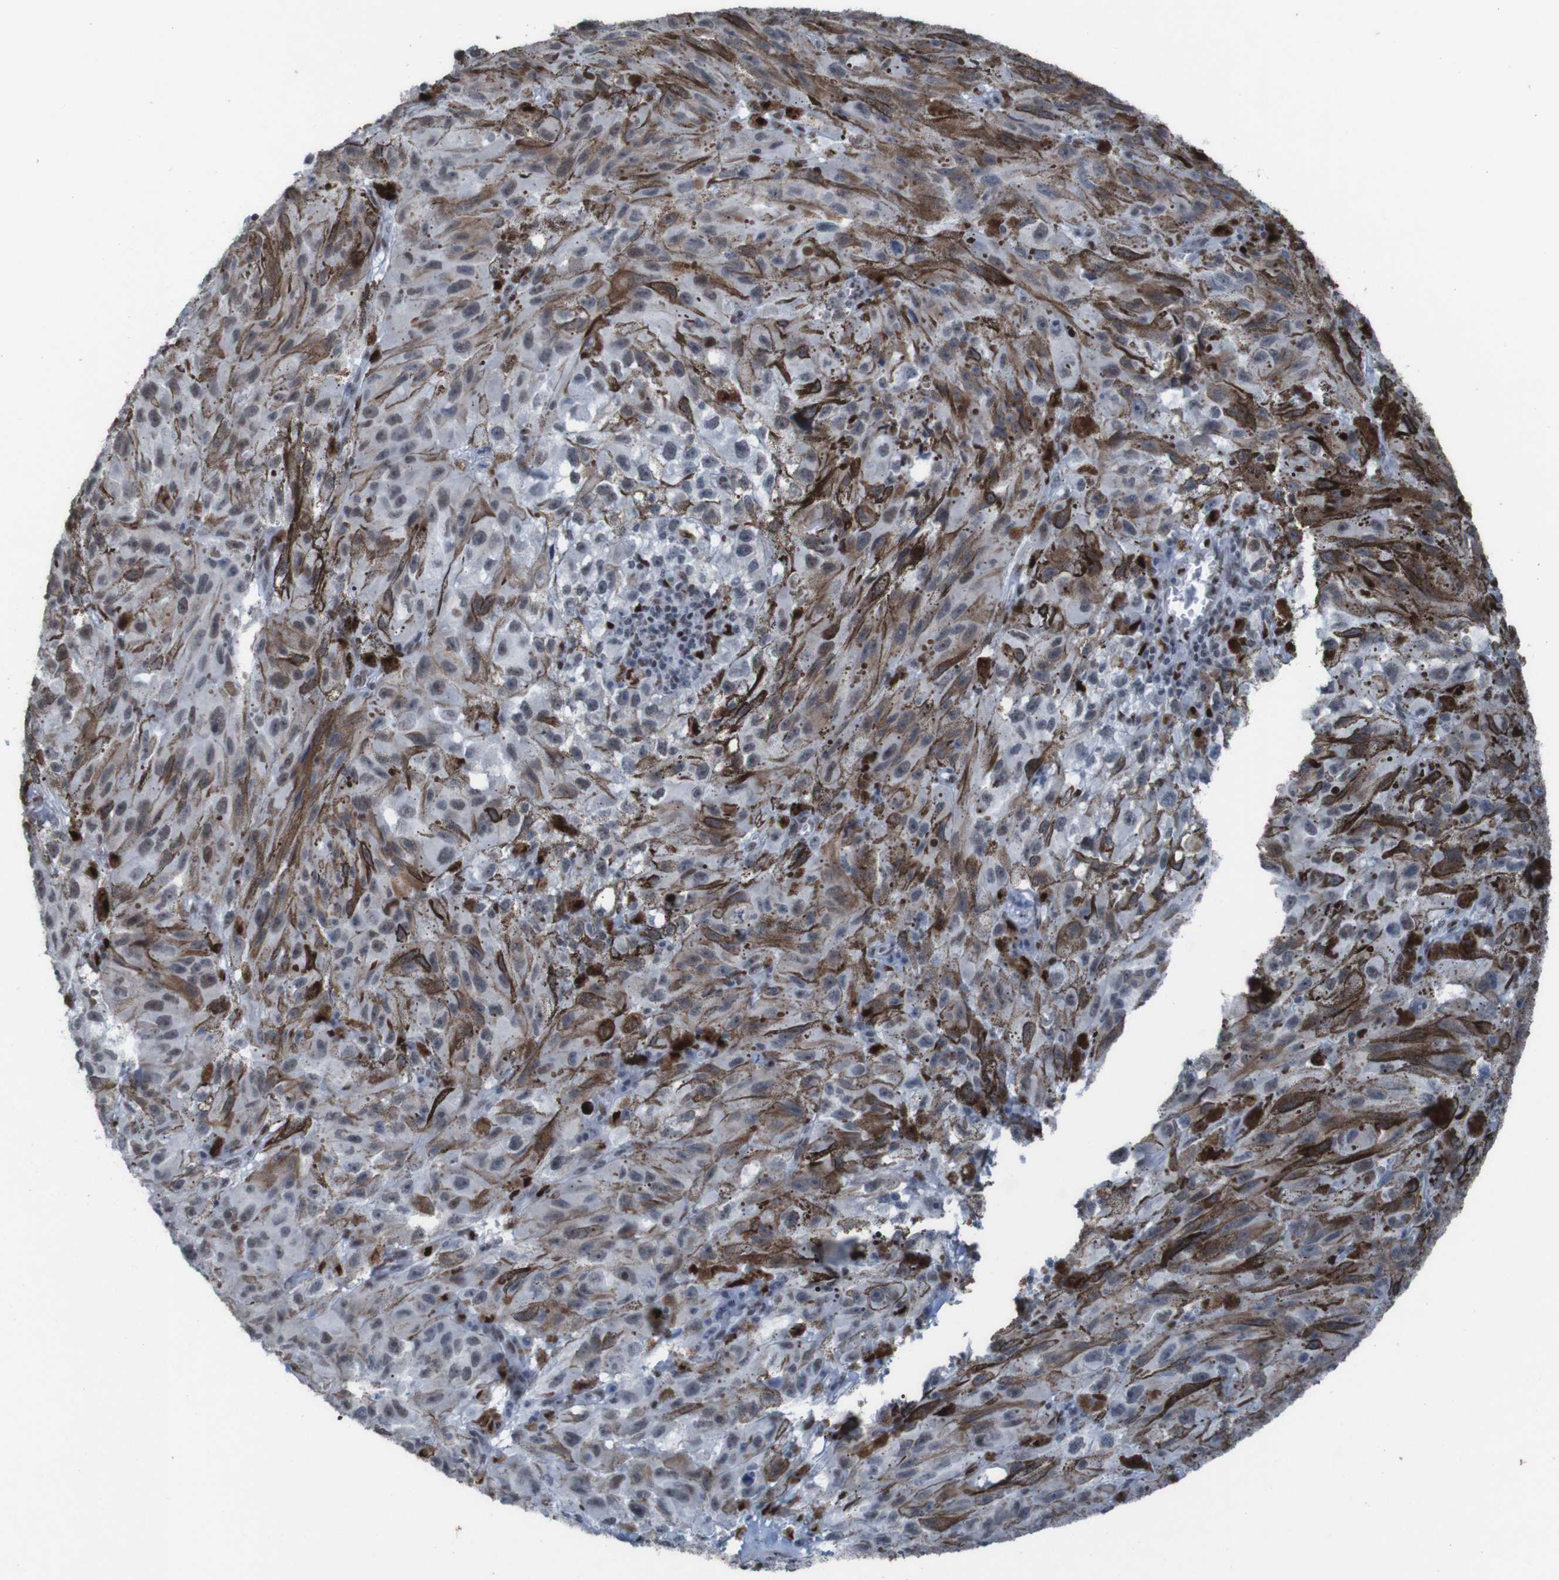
{"staining": {"intensity": "moderate", "quantity": "25%-75%", "location": "cytoplasmic/membranous,nuclear"}, "tissue": "melanoma", "cell_type": "Tumor cells", "image_type": "cancer", "snomed": [{"axis": "morphology", "description": "Malignant melanoma, NOS"}, {"axis": "topography", "description": "Skin"}], "caption": "Malignant melanoma stained with a protein marker exhibits moderate staining in tumor cells.", "gene": "PHF2", "patient": {"sex": "female", "age": 104}}